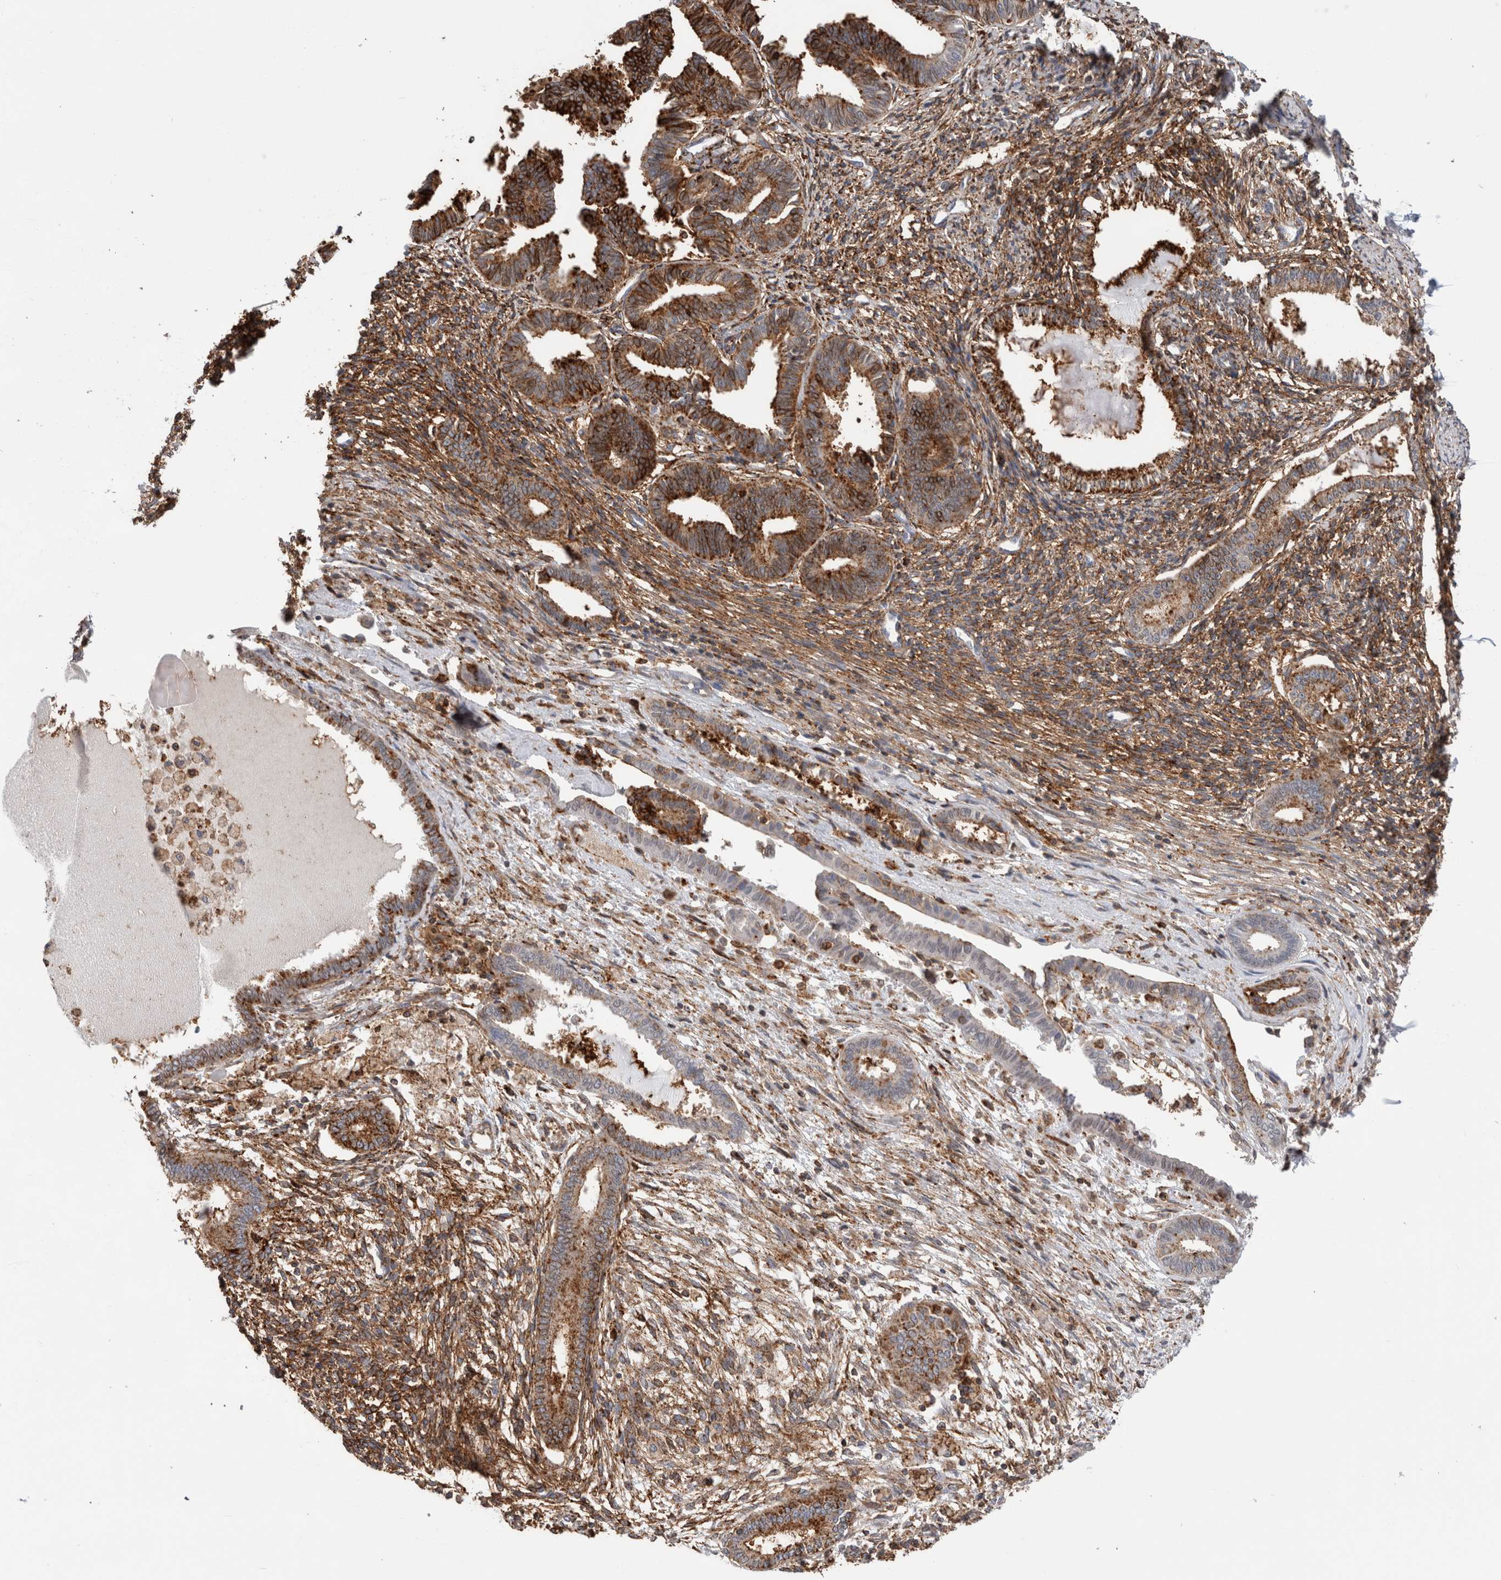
{"staining": {"intensity": "moderate", "quantity": "25%-75%", "location": "cytoplasmic/membranous"}, "tissue": "endometrium", "cell_type": "Cells in endometrial stroma", "image_type": "normal", "snomed": [{"axis": "morphology", "description": "Normal tissue, NOS"}, {"axis": "topography", "description": "Endometrium"}], "caption": "A high-resolution photomicrograph shows immunohistochemistry (IHC) staining of benign endometrium, which shows moderate cytoplasmic/membranous staining in approximately 25%-75% of cells in endometrial stroma.", "gene": "CCDC88B", "patient": {"sex": "female", "age": 56}}